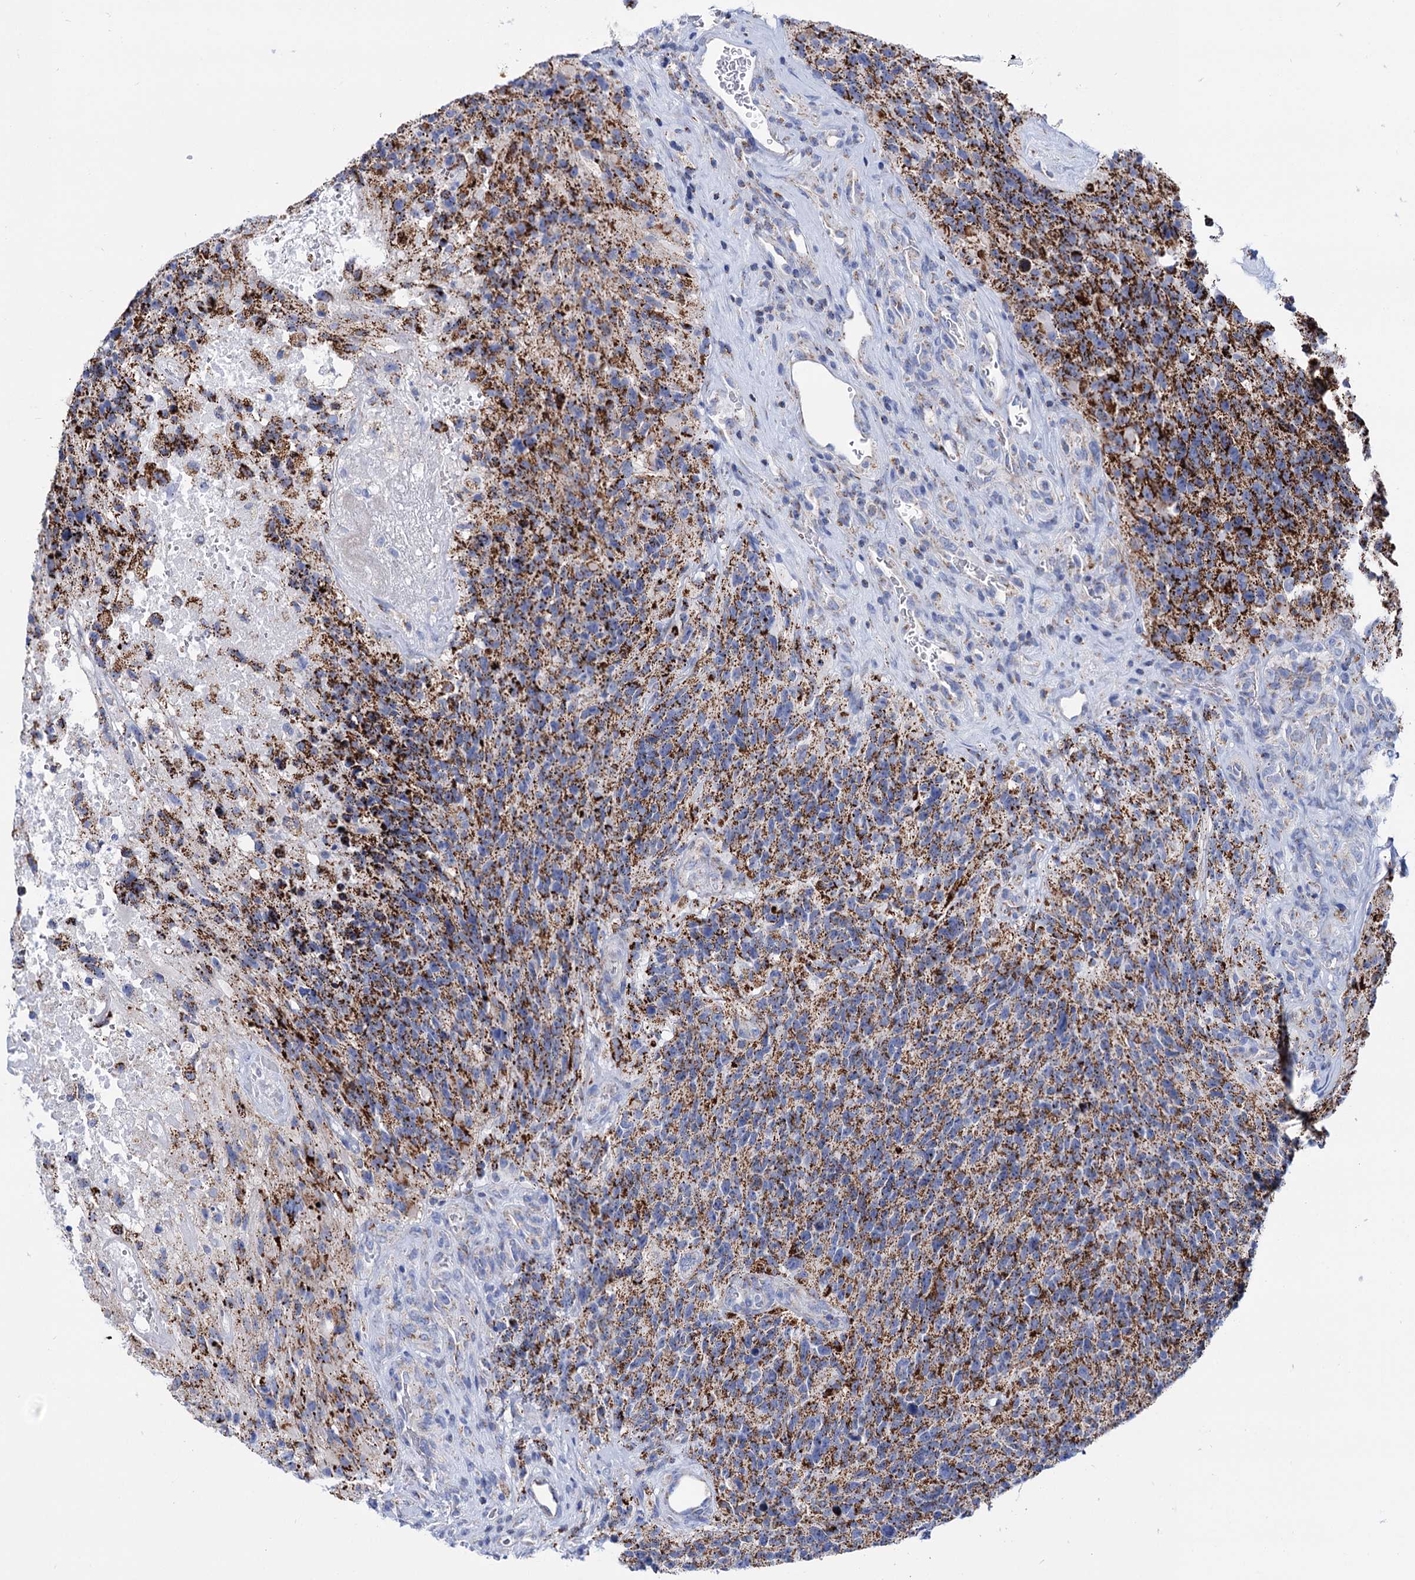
{"staining": {"intensity": "moderate", "quantity": "25%-75%", "location": "cytoplasmic/membranous"}, "tissue": "glioma", "cell_type": "Tumor cells", "image_type": "cancer", "snomed": [{"axis": "morphology", "description": "Glioma, malignant, High grade"}, {"axis": "topography", "description": "Brain"}], "caption": "The histopathology image displays immunohistochemical staining of malignant glioma (high-grade). There is moderate cytoplasmic/membranous expression is appreciated in approximately 25%-75% of tumor cells.", "gene": "UBASH3B", "patient": {"sex": "male", "age": 76}}